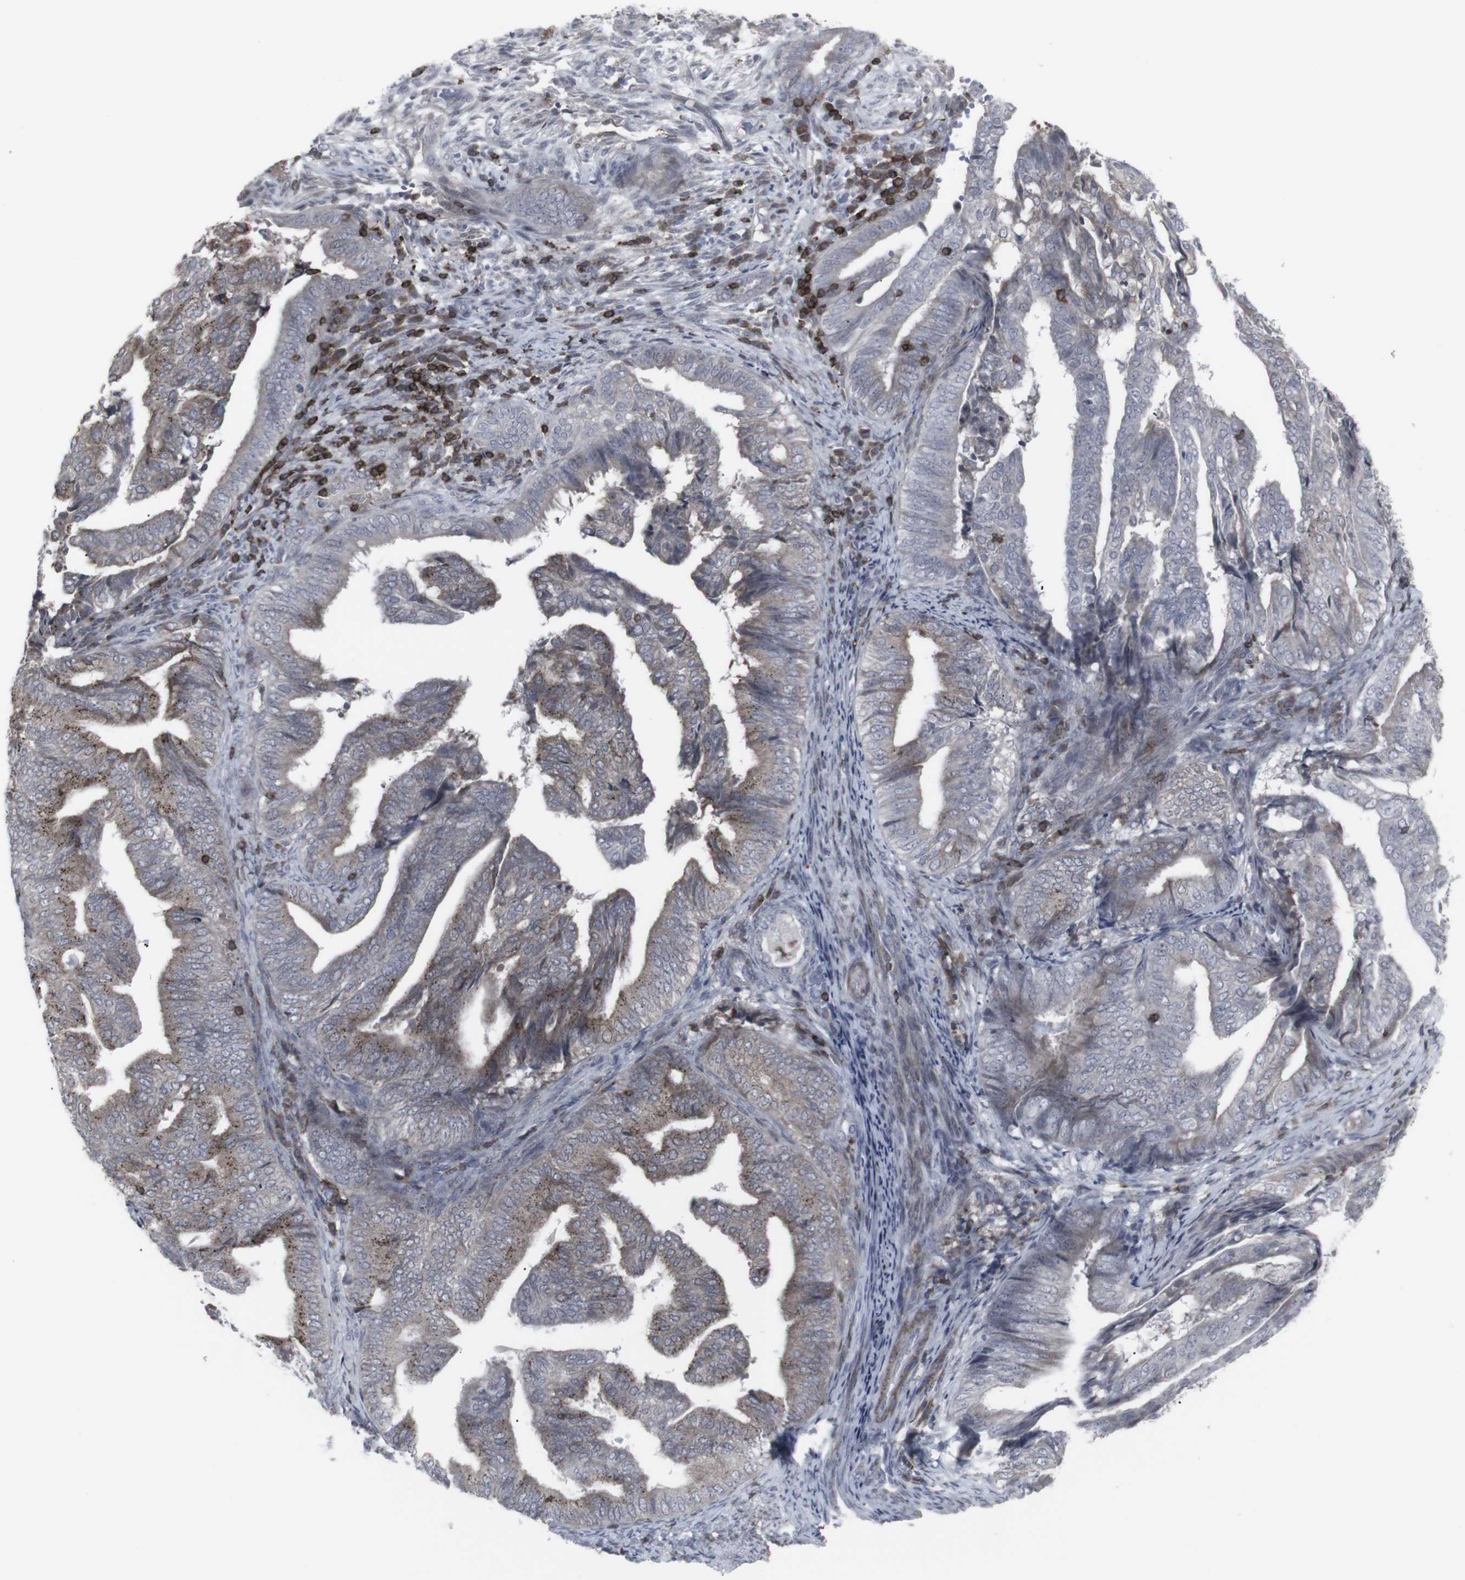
{"staining": {"intensity": "weak", "quantity": ">75%", "location": "cytoplasmic/membranous"}, "tissue": "endometrial cancer", "cell_type": "Tumor cells", "image_type": "cancer", "snomed": [{"axis": "morphology", "description": "Adenocarcinoma, NOS"}, {"axis": "topography", "description": "Endometrium"}], "caption": "This is an image of immunohistochemistry (IHC) staining of endometrial adenocarcinoma, which shows weak expression in the cytoplasmic/membranous of tumor cells.", "gene": "APOBEC2", "patient": {"sex": "female", "age": 58}}